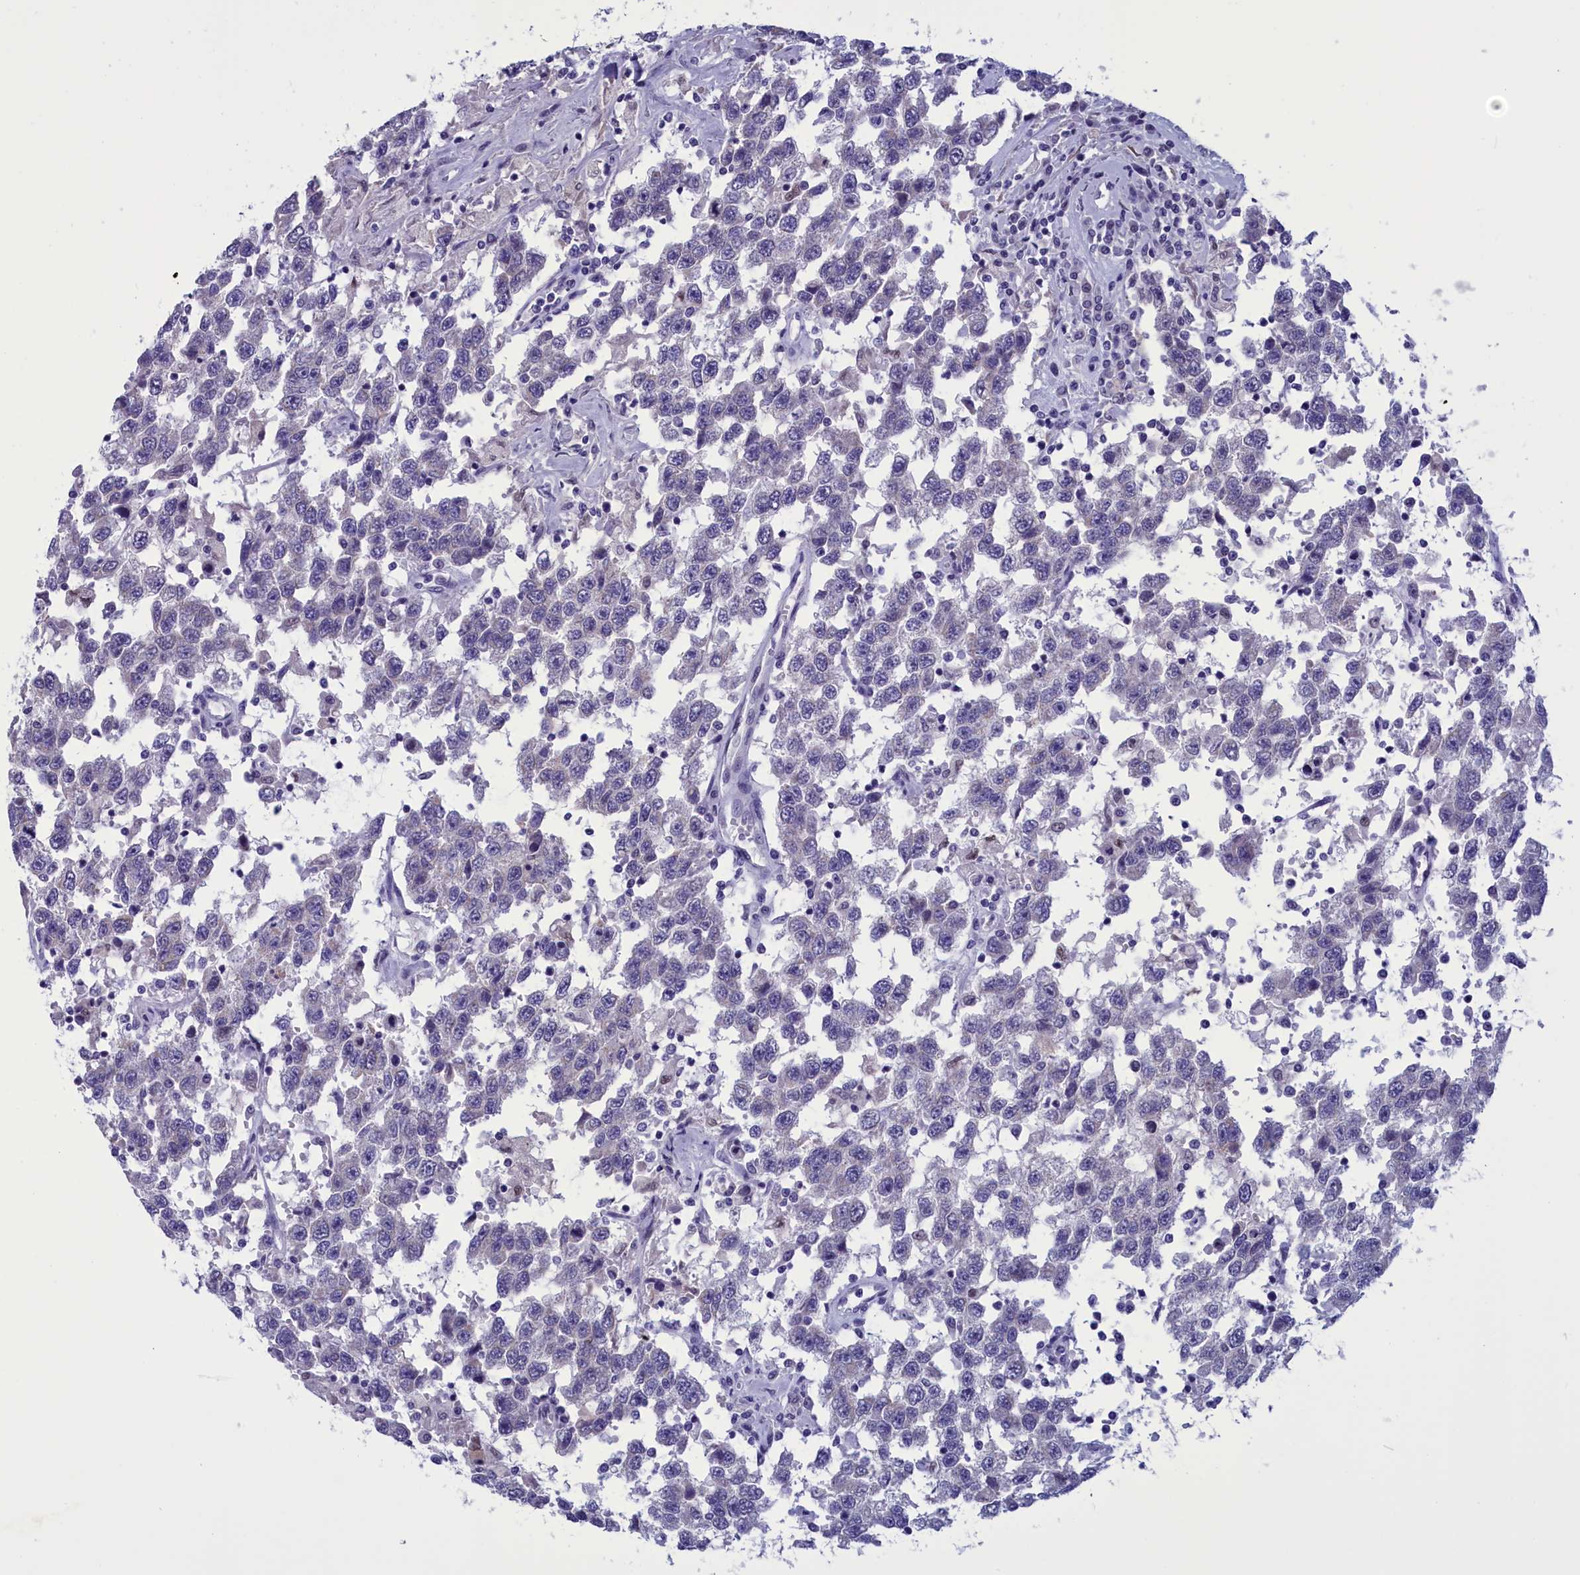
{"staining": {"intensity": "negative", "quantity": "none", "location": "none"}, "tissue": "testis cancer", "cell_type": "Tumor cells", "image_type": "cancer", "snomed": [{"axis": "morphology", "description": "Seminoma, NOS"}, {"axis": "topography", "description": "Testis"}], "caption": "IHC image of neoplastic tissue: testis cancer stained with DAB (3,3'-diaminobenzidine) demonstrates no significant protein expression in tumor cells. The staining was performed using DAB to visualize the protein expression in brown, while the nuclei were stained in blue with hematoxylin (Magnification: 20x).", "gene": "PARS2", "patient": {"sex": "male", "age": 41}}